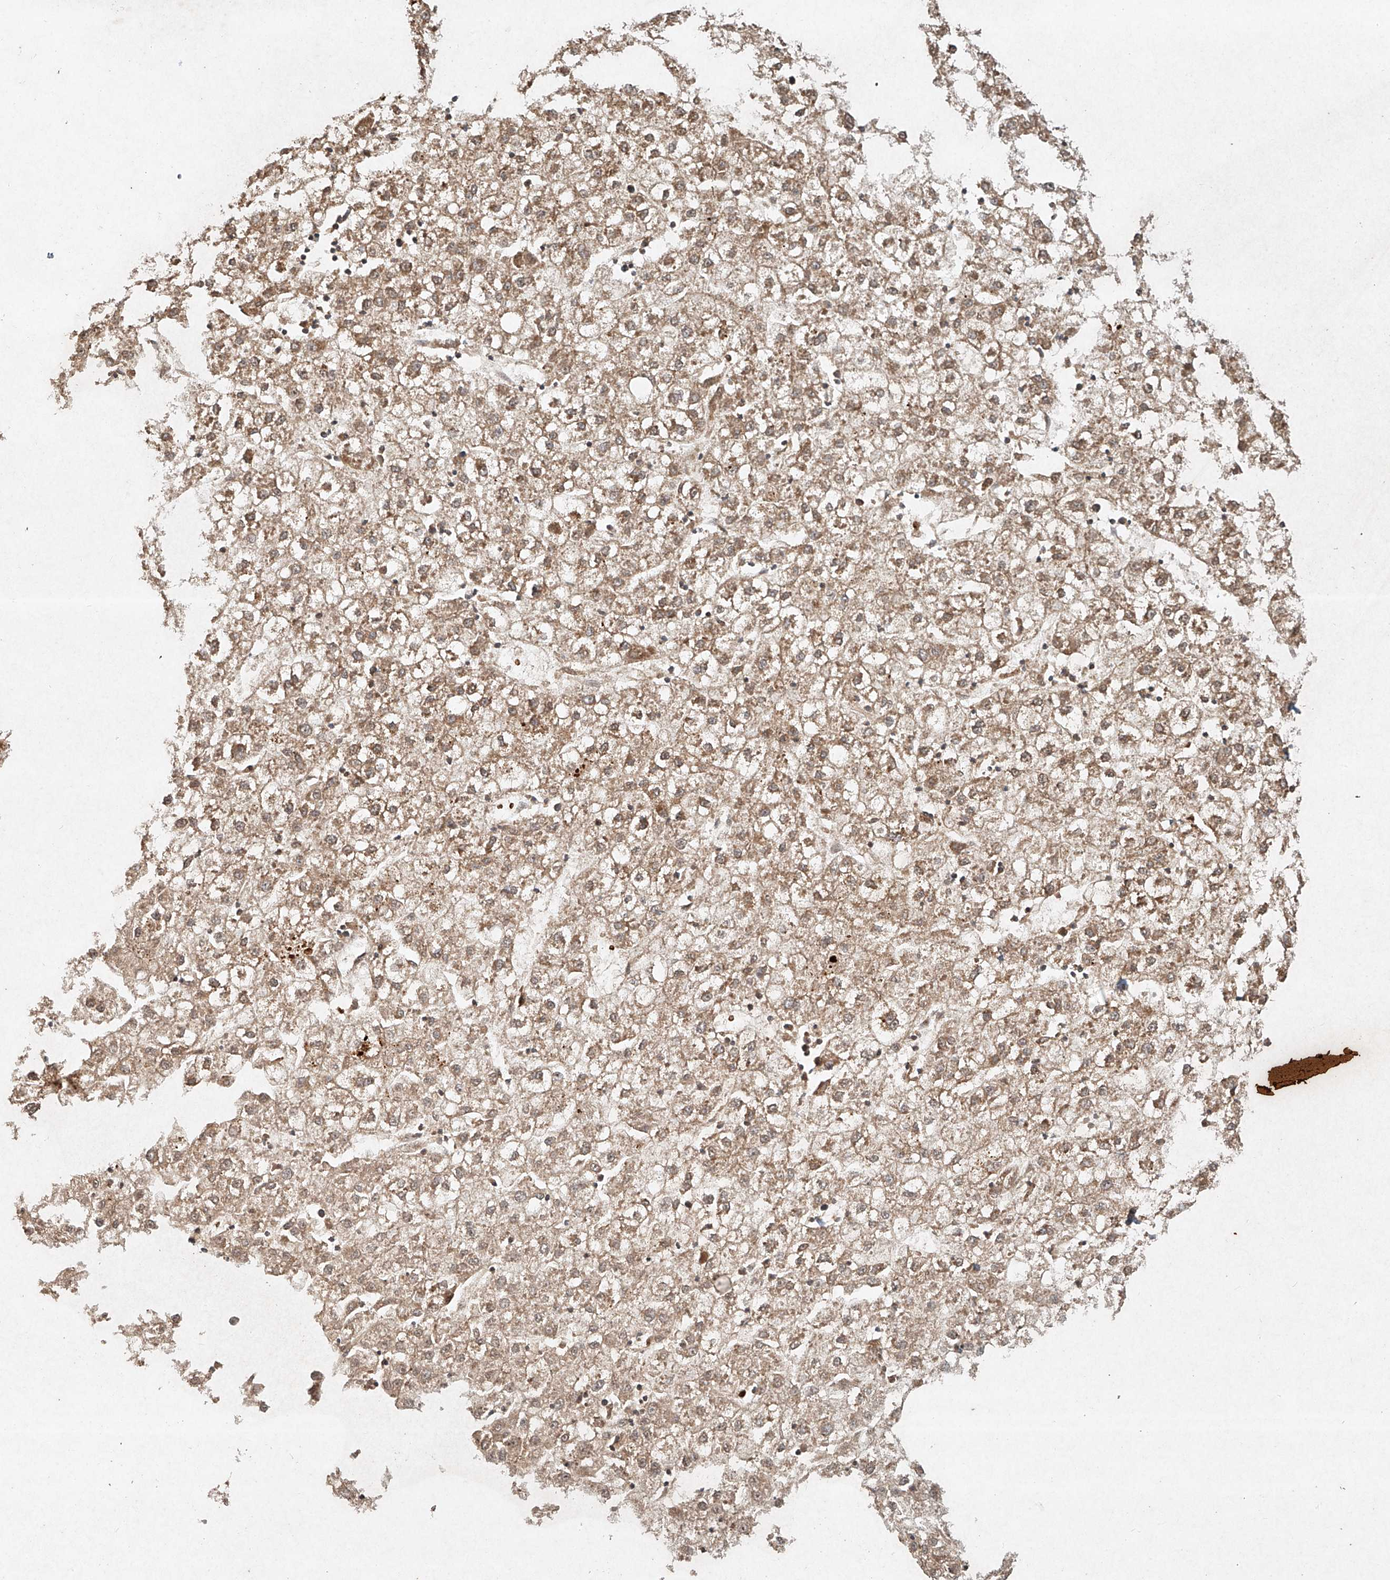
{"staining": {"intensity": "moderate", "quantity": ">75%", "location": "cytoplasmic/membranous,nuclear"}, "tissue": "liver cancer", "cell_type": "Tumor cells", "image_type": "cancer", "snomed": [{"axis": "morphology", "description": "Carcinoma, Hepatocellular, NOS"}, {"axis": "topography", "description": "Liver"}], "caption": "IHC of human liver hepatocellular carcinoma demonstrates medium levels of moderate cytoplasmic/membranous and nuclear staining in approximately >75% of tumor cells. The staining was performed using DAB, with brown indicating positive protein expression. Nuclei are stained blue with hematoxylin.", "gene": "CYYR1", "patient": {"sex": "male", "age": 72}}